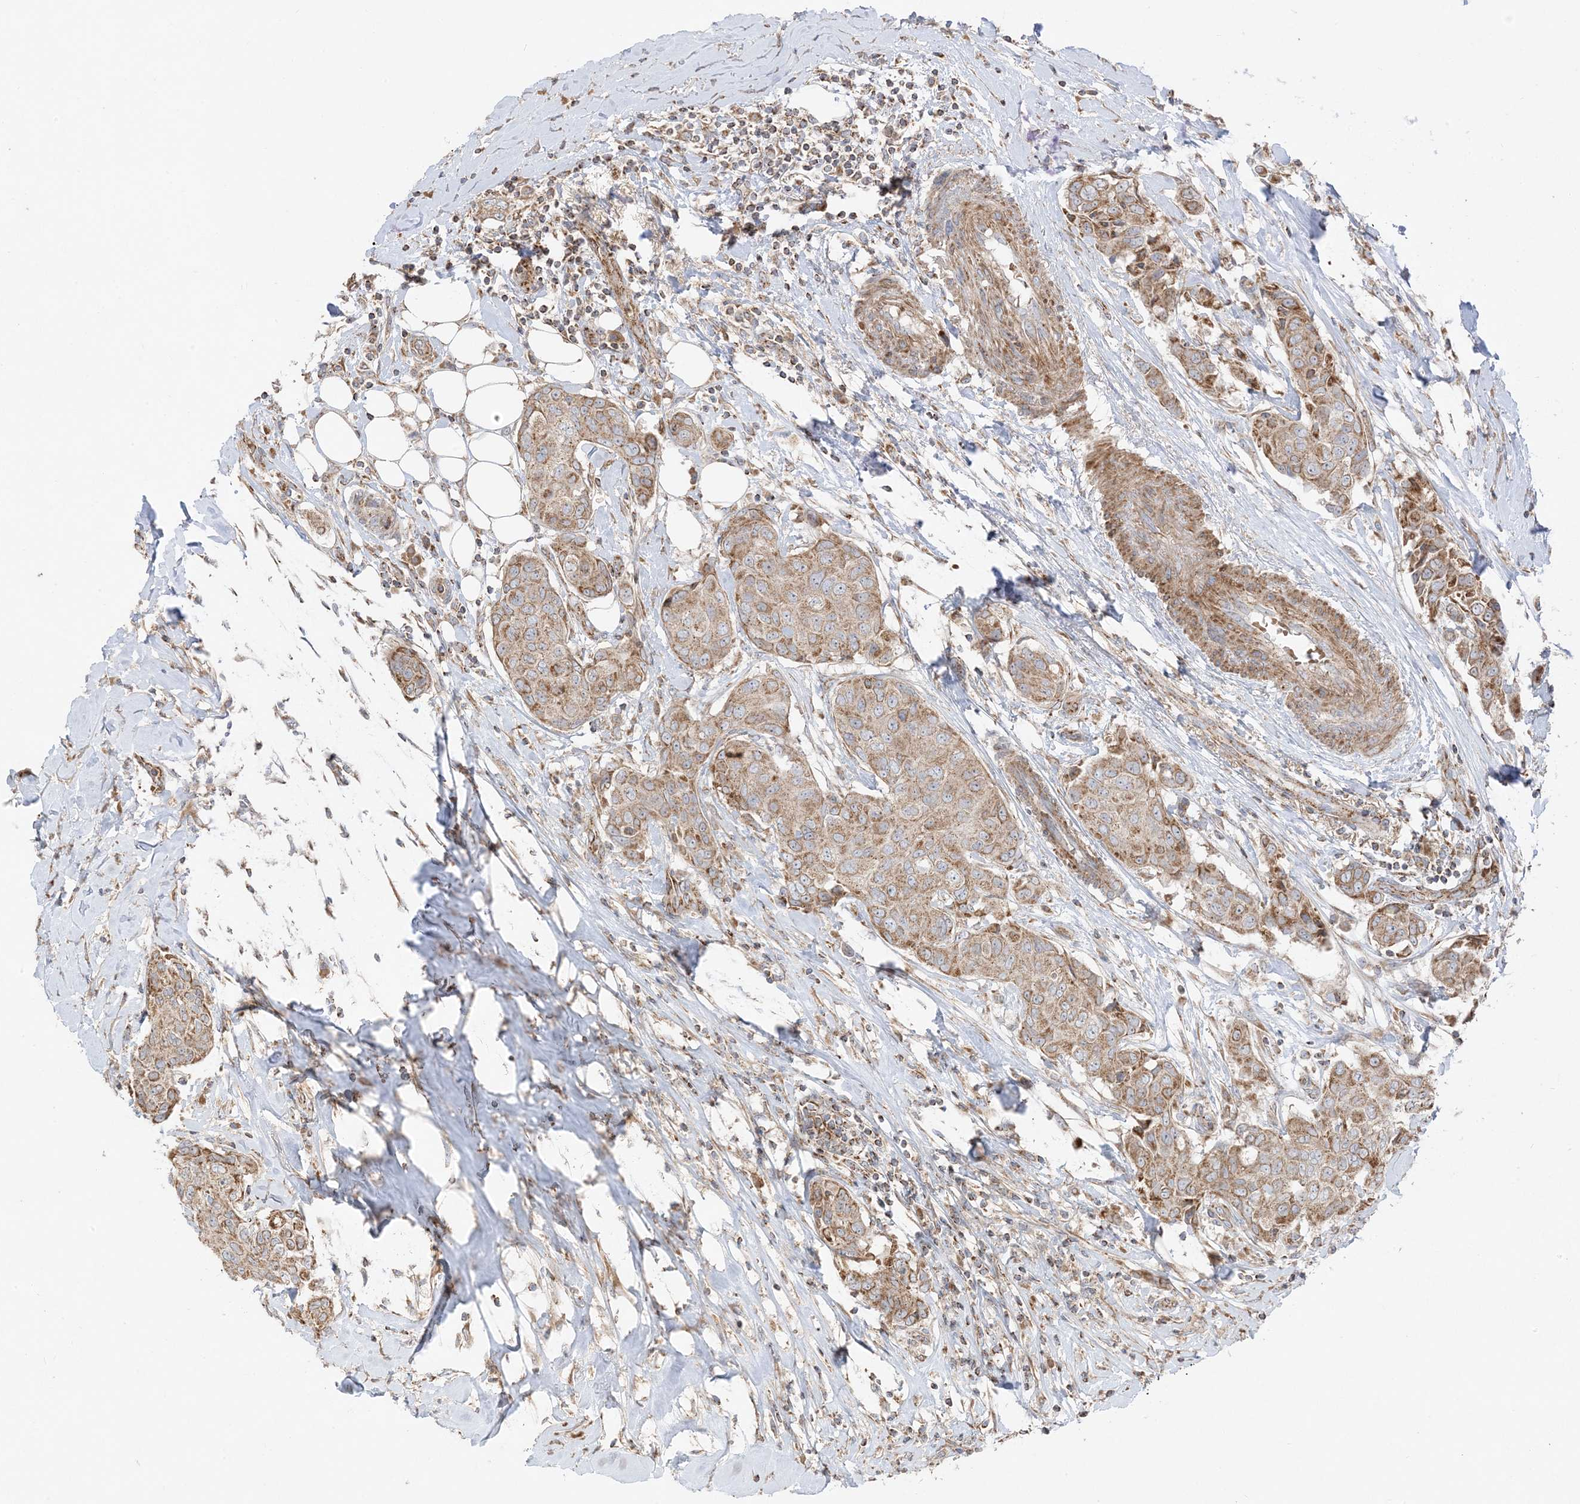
{"staining": {"intensity": "moderate", "quantity": ">75%", "location": "cytoplasmic/membranous"}, "tissue": "breast cancer", "cell_type": "Tumor cells", "image_type": "cancer", "snomed": [{"axis": "morphology", "description": "Duct carcinoma"}, {"axis": "topography", "description": "Breast"}], "caption": "A photomicrograph of breast invasive ductal carcinoma stained for a protein reveals moderate cytoplasmic/membranous brown staining in tumor cells.", "gene": "AARS2", "patient": {"sex": "female", "age": 80}}